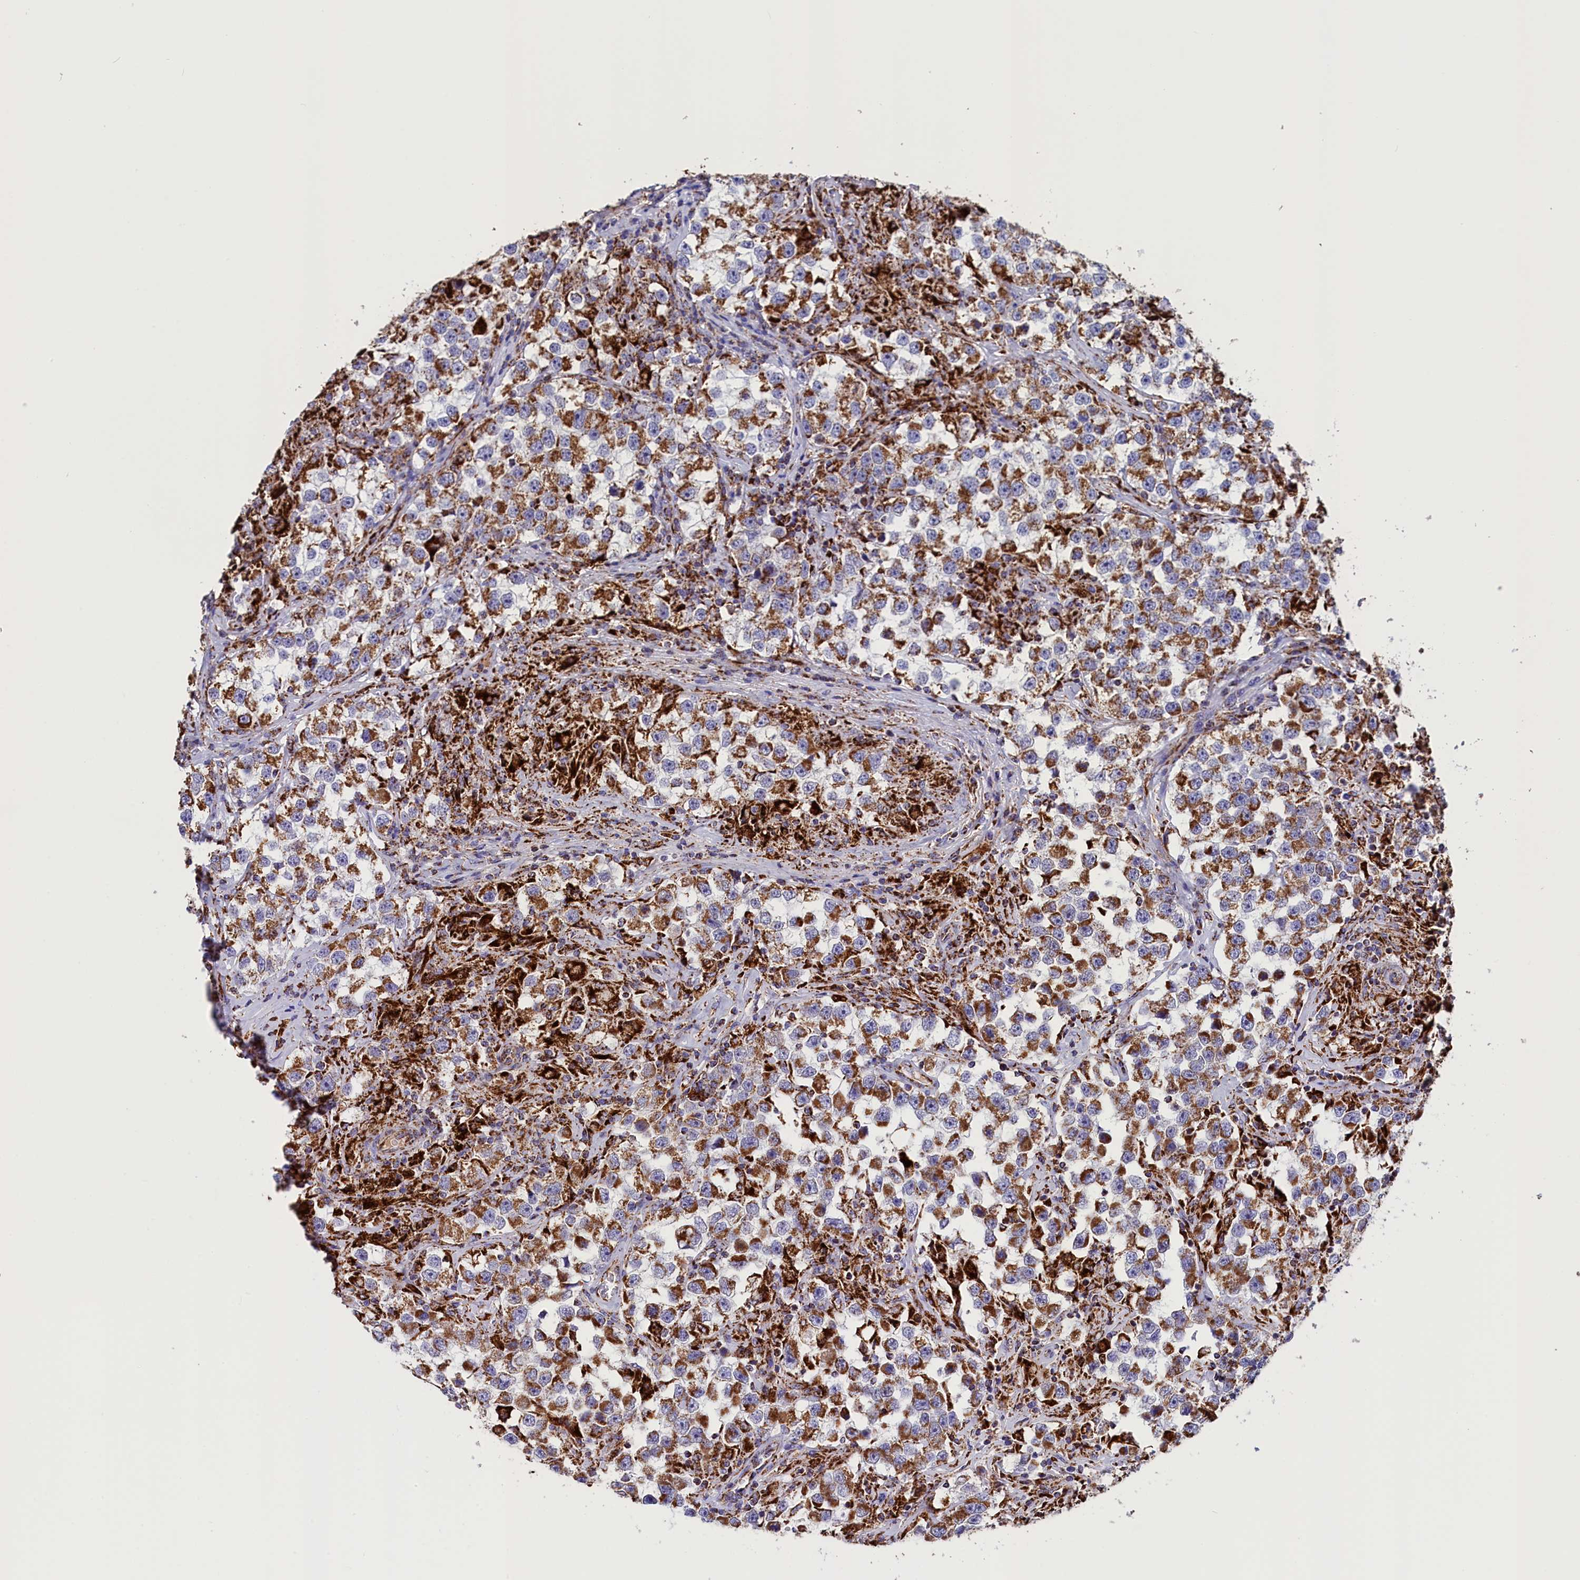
{"staining": {"intensity": "strong", "quantity": ">75%", "location": "cytoplasmic/membranous"}, "tissue": "testis cancer", "cell_type": "Tumor cells", "image_type": "cancer", "snomed": [{"axis": "morphology", "description": "Seminoma, NOS"}, {"axis": "topography", "description": "Testis"}], "caption": "Strong cytoplasmic/membranous protein positivity is appreciated in about >75% of tumor cells in testis cancer.", "gene": "SLC39A3", "patient": {"sex": "male", "age": 46}}